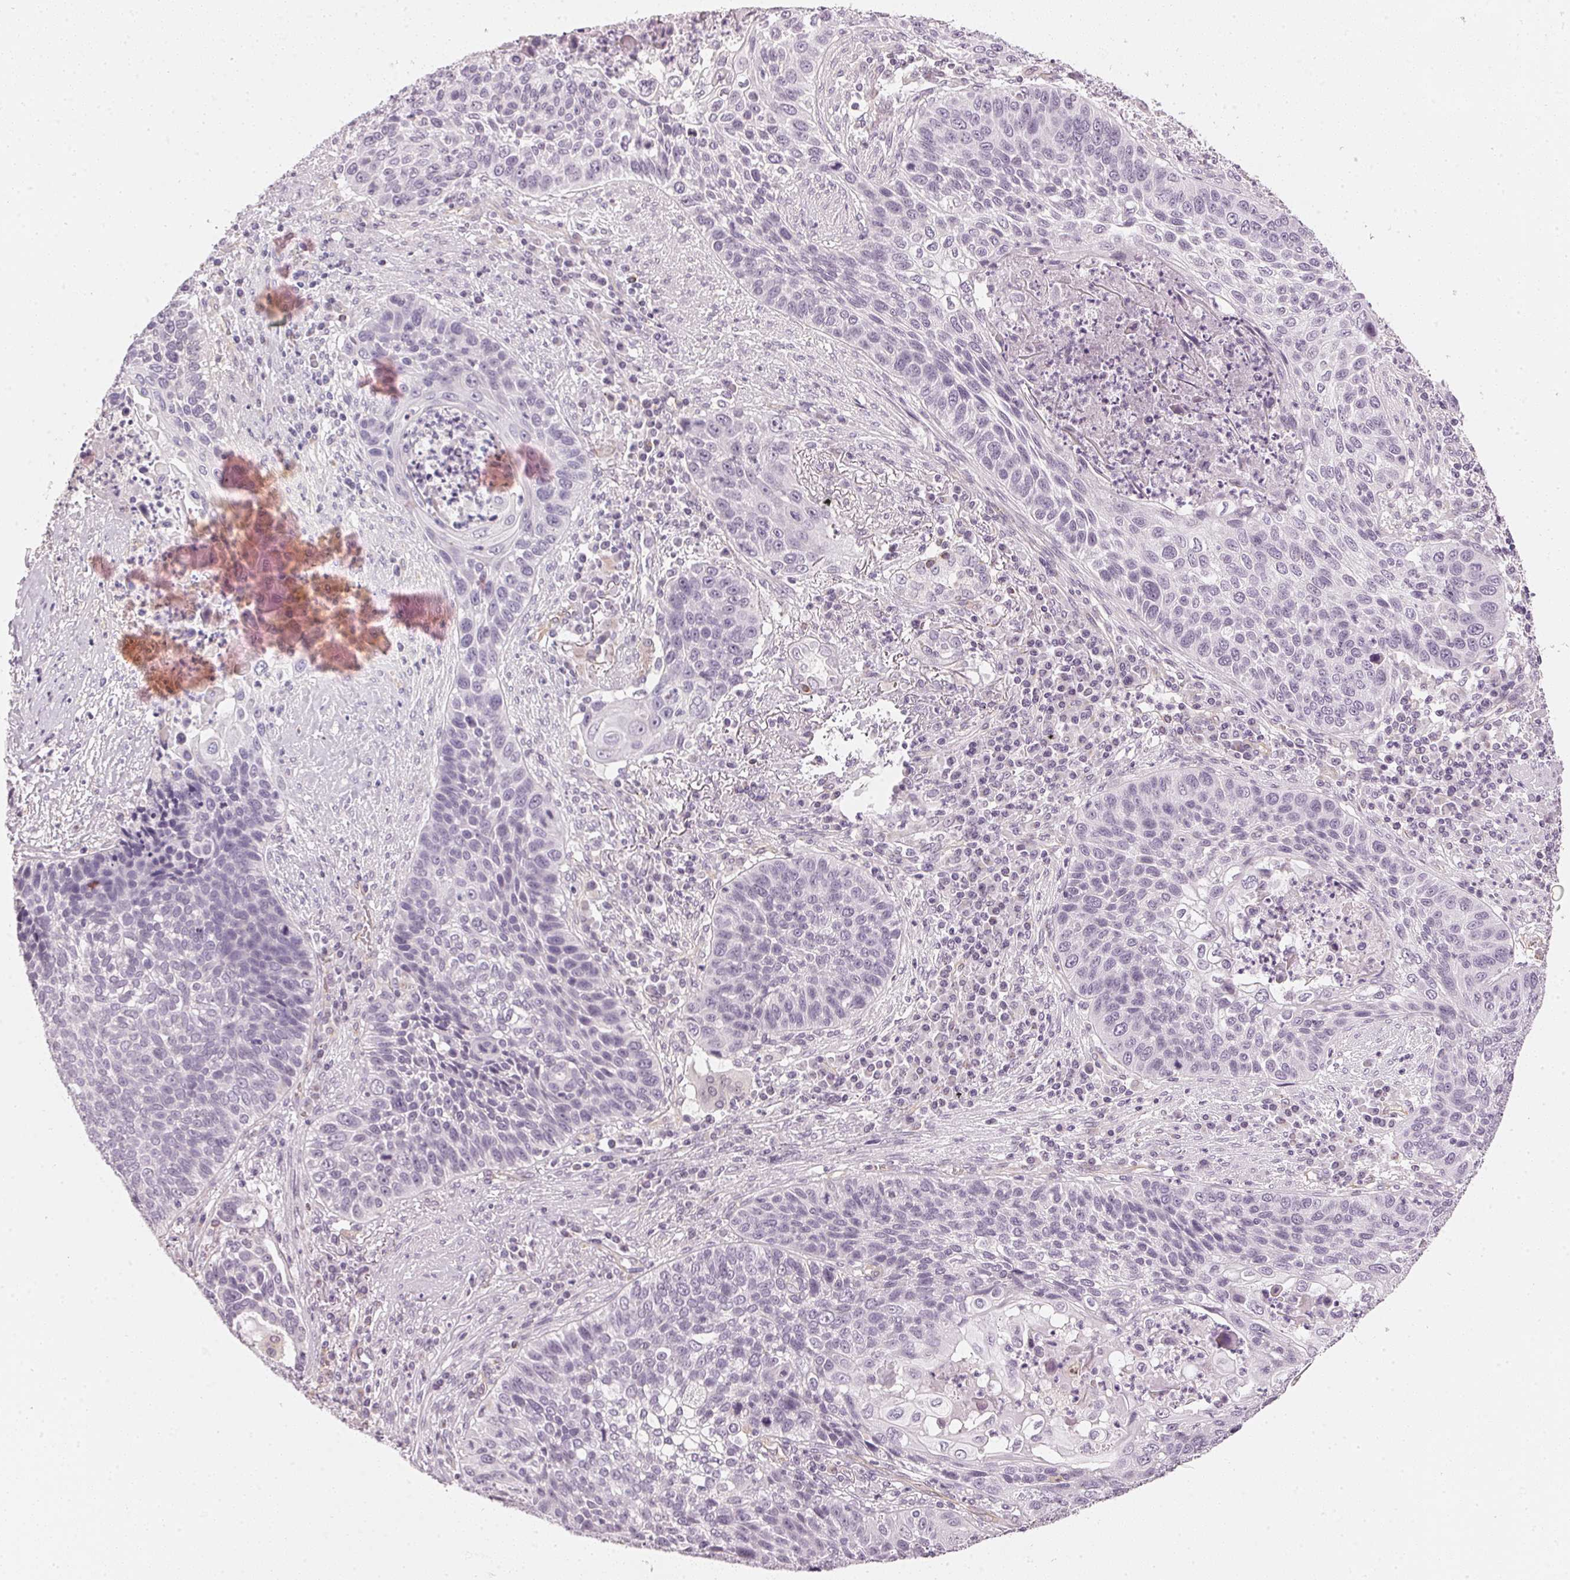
{"staining": {"intensity": "negative", "quantity": "none", "location": "none"}, "tissue": "lung cancer", "cell_type": "Tumor cells", "image_type": "cancer", "snomed": [{"axis": "morphology", "description": "Squamous cell carcinoma, NOS"}, {"axis": "morphology", "description": "Squamous cell carcinoma, metastatic, NOS"}, {"axis": "topography", "description": "Lung"}, {"axis": "topography", "description": "Pleura, NOS"}], "caption": "An IHC image of squamous cell carcinoma (lung) is shown. There is no staining in tumor cells of squamous cell carcinoma (lung).", "gene": "APLP1", "patient": {"sex": "male", "age": 72}}